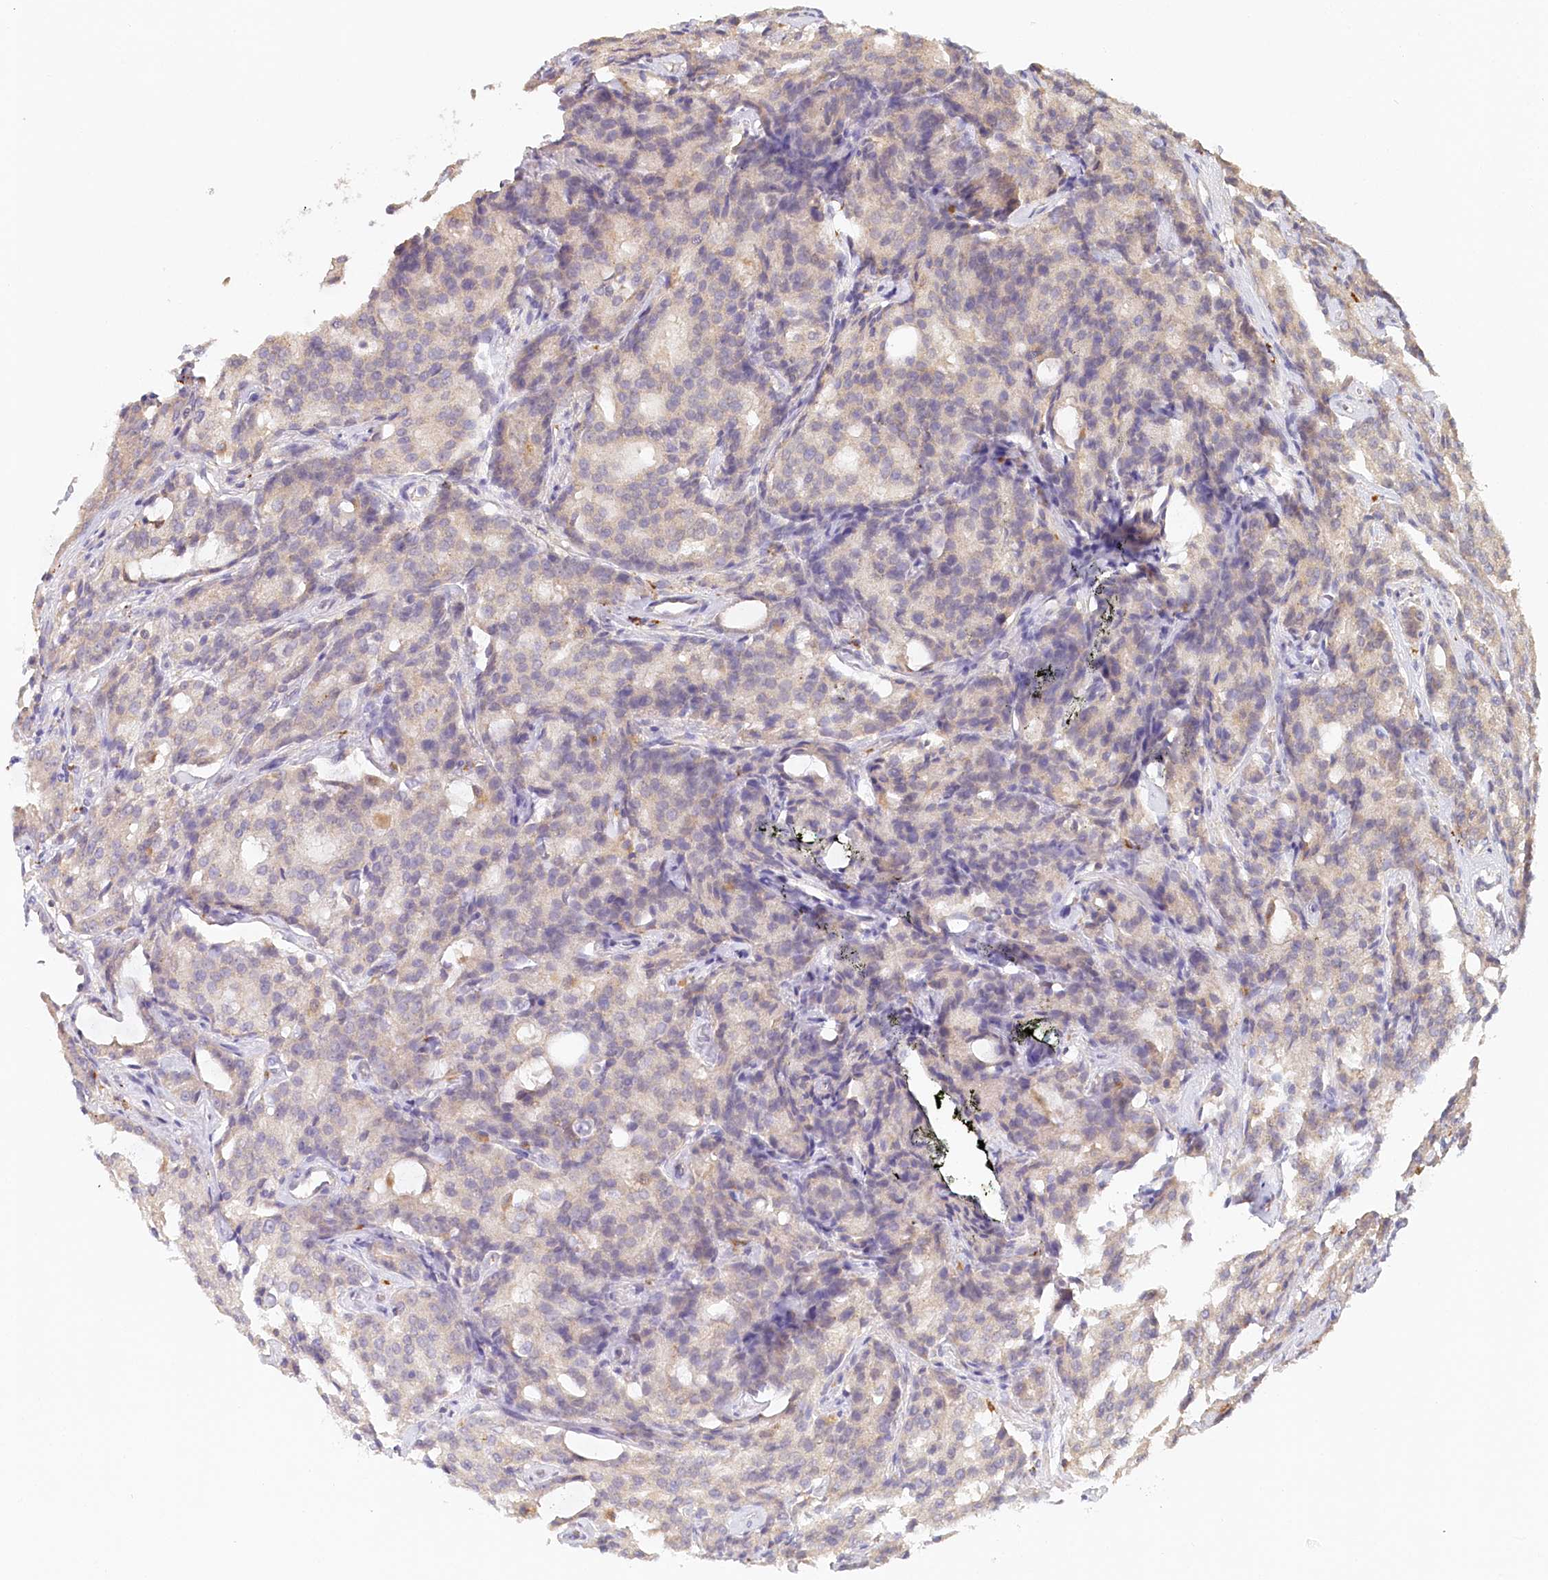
{"staining": {"intensity": "negative", "quantity": "none", "location": "none"}, "tissue": "prostate cancer", "cell_type": "Tumor cells", "image_type": "cancer", "snomed": [{"axis": "morphology", "description": "Adenocarcinoma, High grade"}, {"axis": "topography", "description": "Prostate"}], "caption": "High-grade adenocarcinoma (prostate) was stained to show a protein in brown. There is no significant expression in tumor cells.", "gene": "VSIG1", "patient": {"sex": "male", "age": 72}}